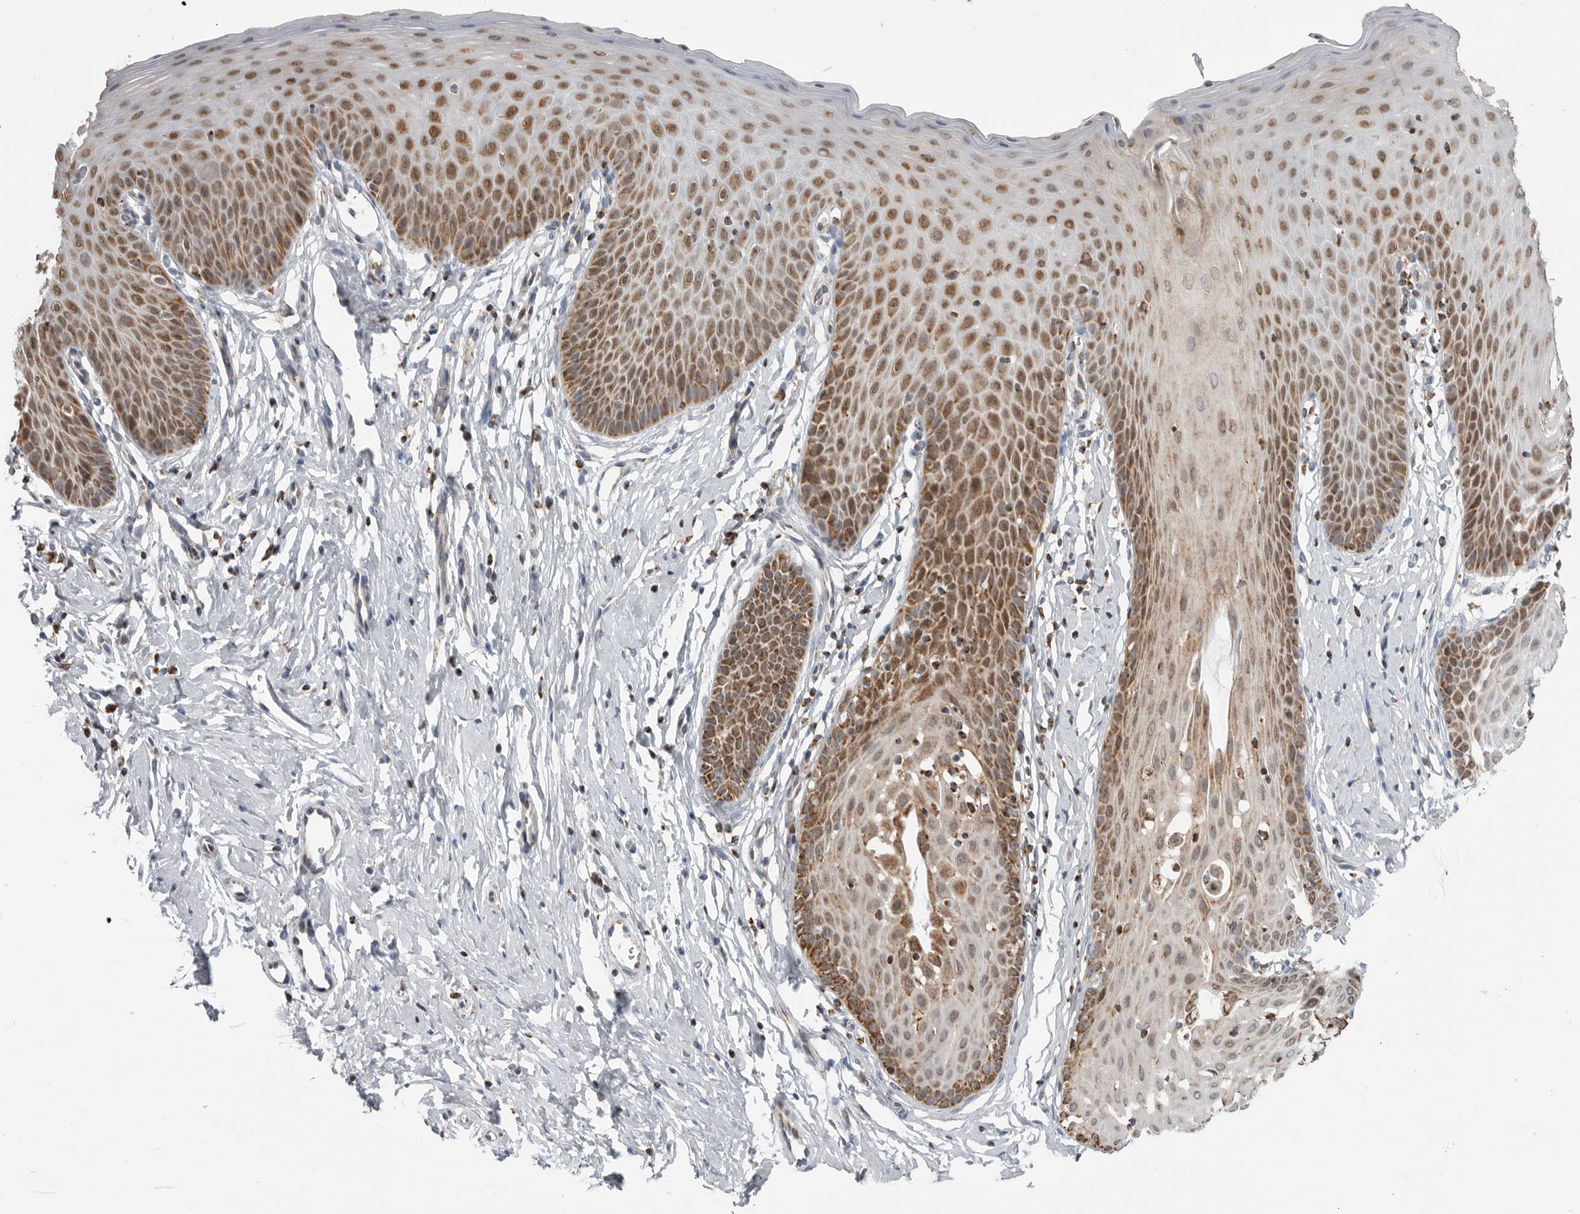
{"staining": {"intensity": "moderate", "quantity": ">75%", "location": "cytoplasmic/membranous"}, "tissue": "cervix", "cell_type": "Glandular cells", "image_type": "normal", "snomed": [{"axis": "morphology", "description": "Normal tissue, NOS"}, {"axis": "topography", "description": "Cervix"}], "caption": "Glandular cells exhibit moderate cytoplasmic/membranous staining in about >75% of cells in unremarkable cervix.", "gene": "COX5A", "patient": {"sex": "female", "age": 36}}